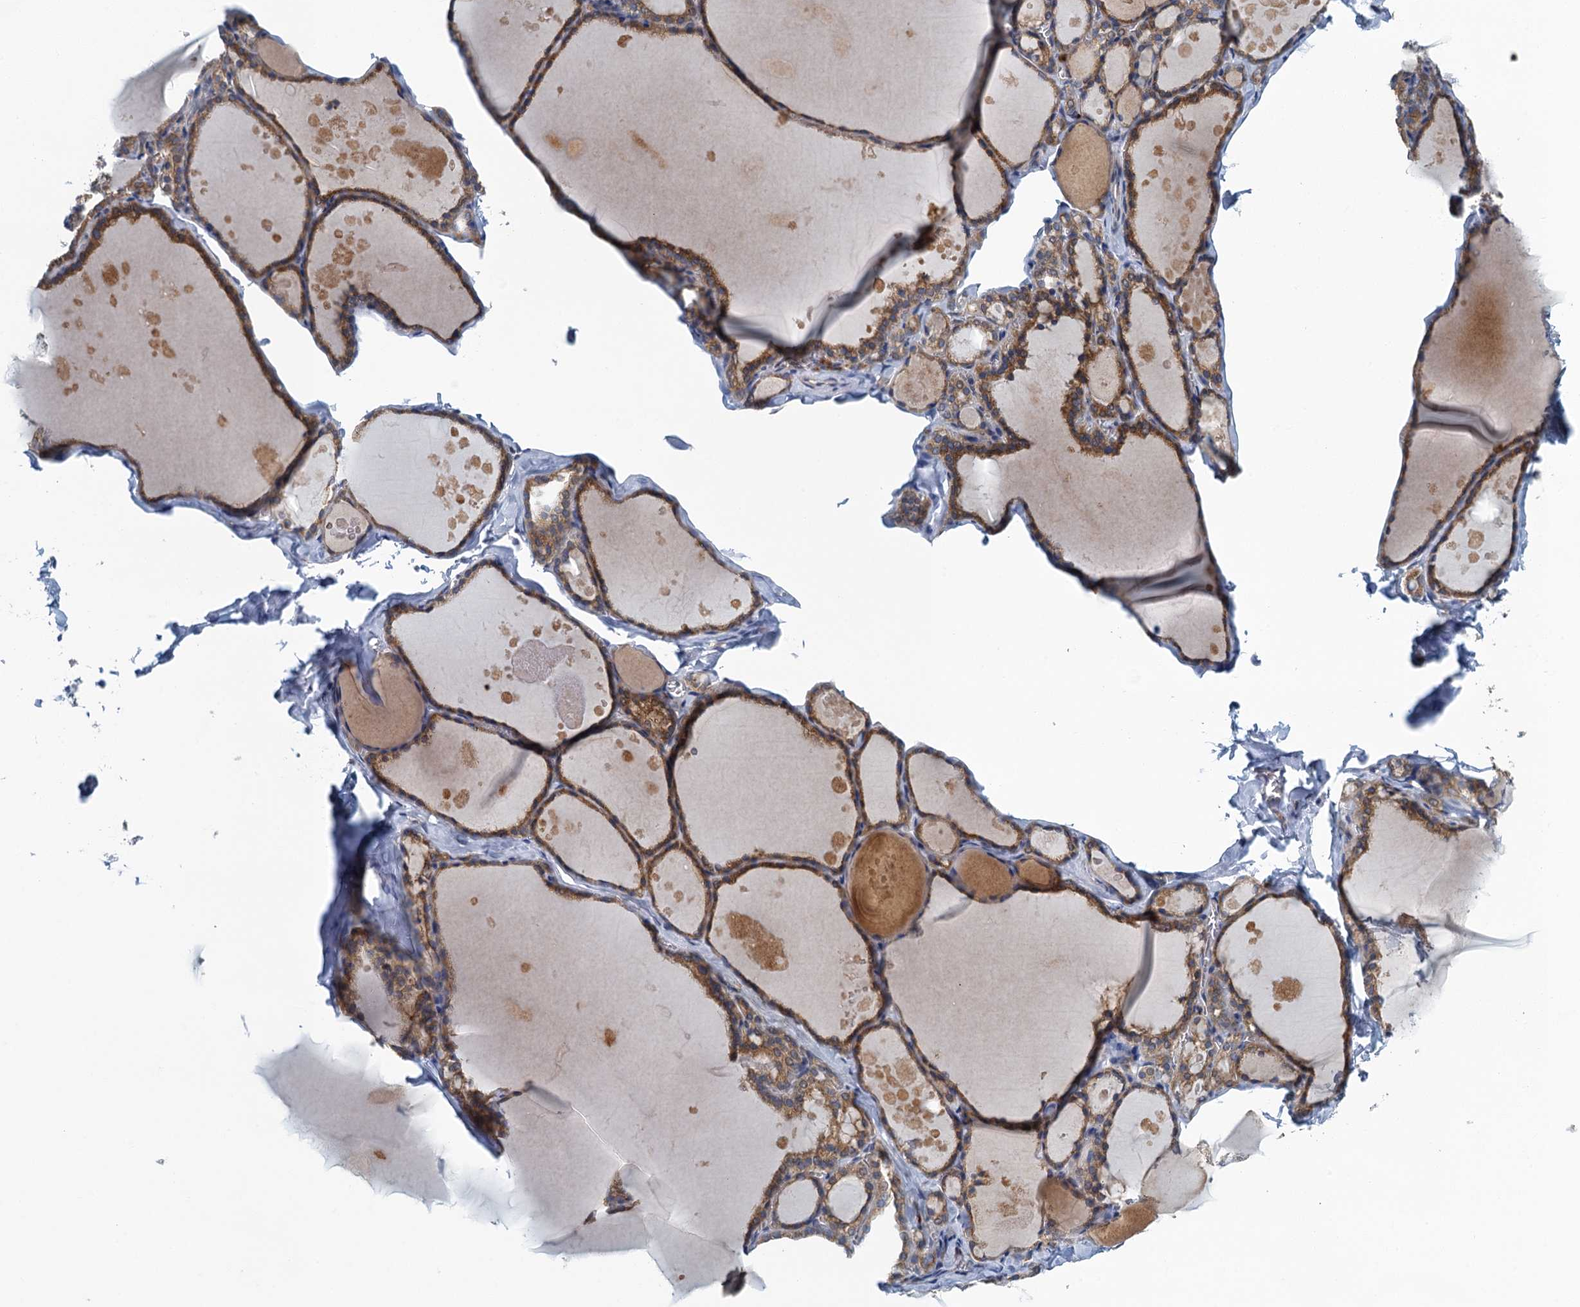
{"staining": {"intensity": "moderate", "quantity": ">75%", "location": "cytoplasmic/membranous"}, "tissue": "thyroid gland", "cell_type": "Glandular cells", "image_type": "normal", "snomed": [{"axis": "morphology", "description": "Normal tissue, NOS"}, {"axis": "topography", "description": "Thyroid gland"}], "caption": "Protein staining of unremarkable thyroid gland exhibits moderate cytoplasmic/membranous positivity in about >75% of glandular cells. The staining was performed using DAB to visualize the protein expression in brown, while the nuclei were stained in blue with hematoxylin (Magnification: 20x).", "gene": "ALG2", "patient": {"sex": "male", "age": 56}}